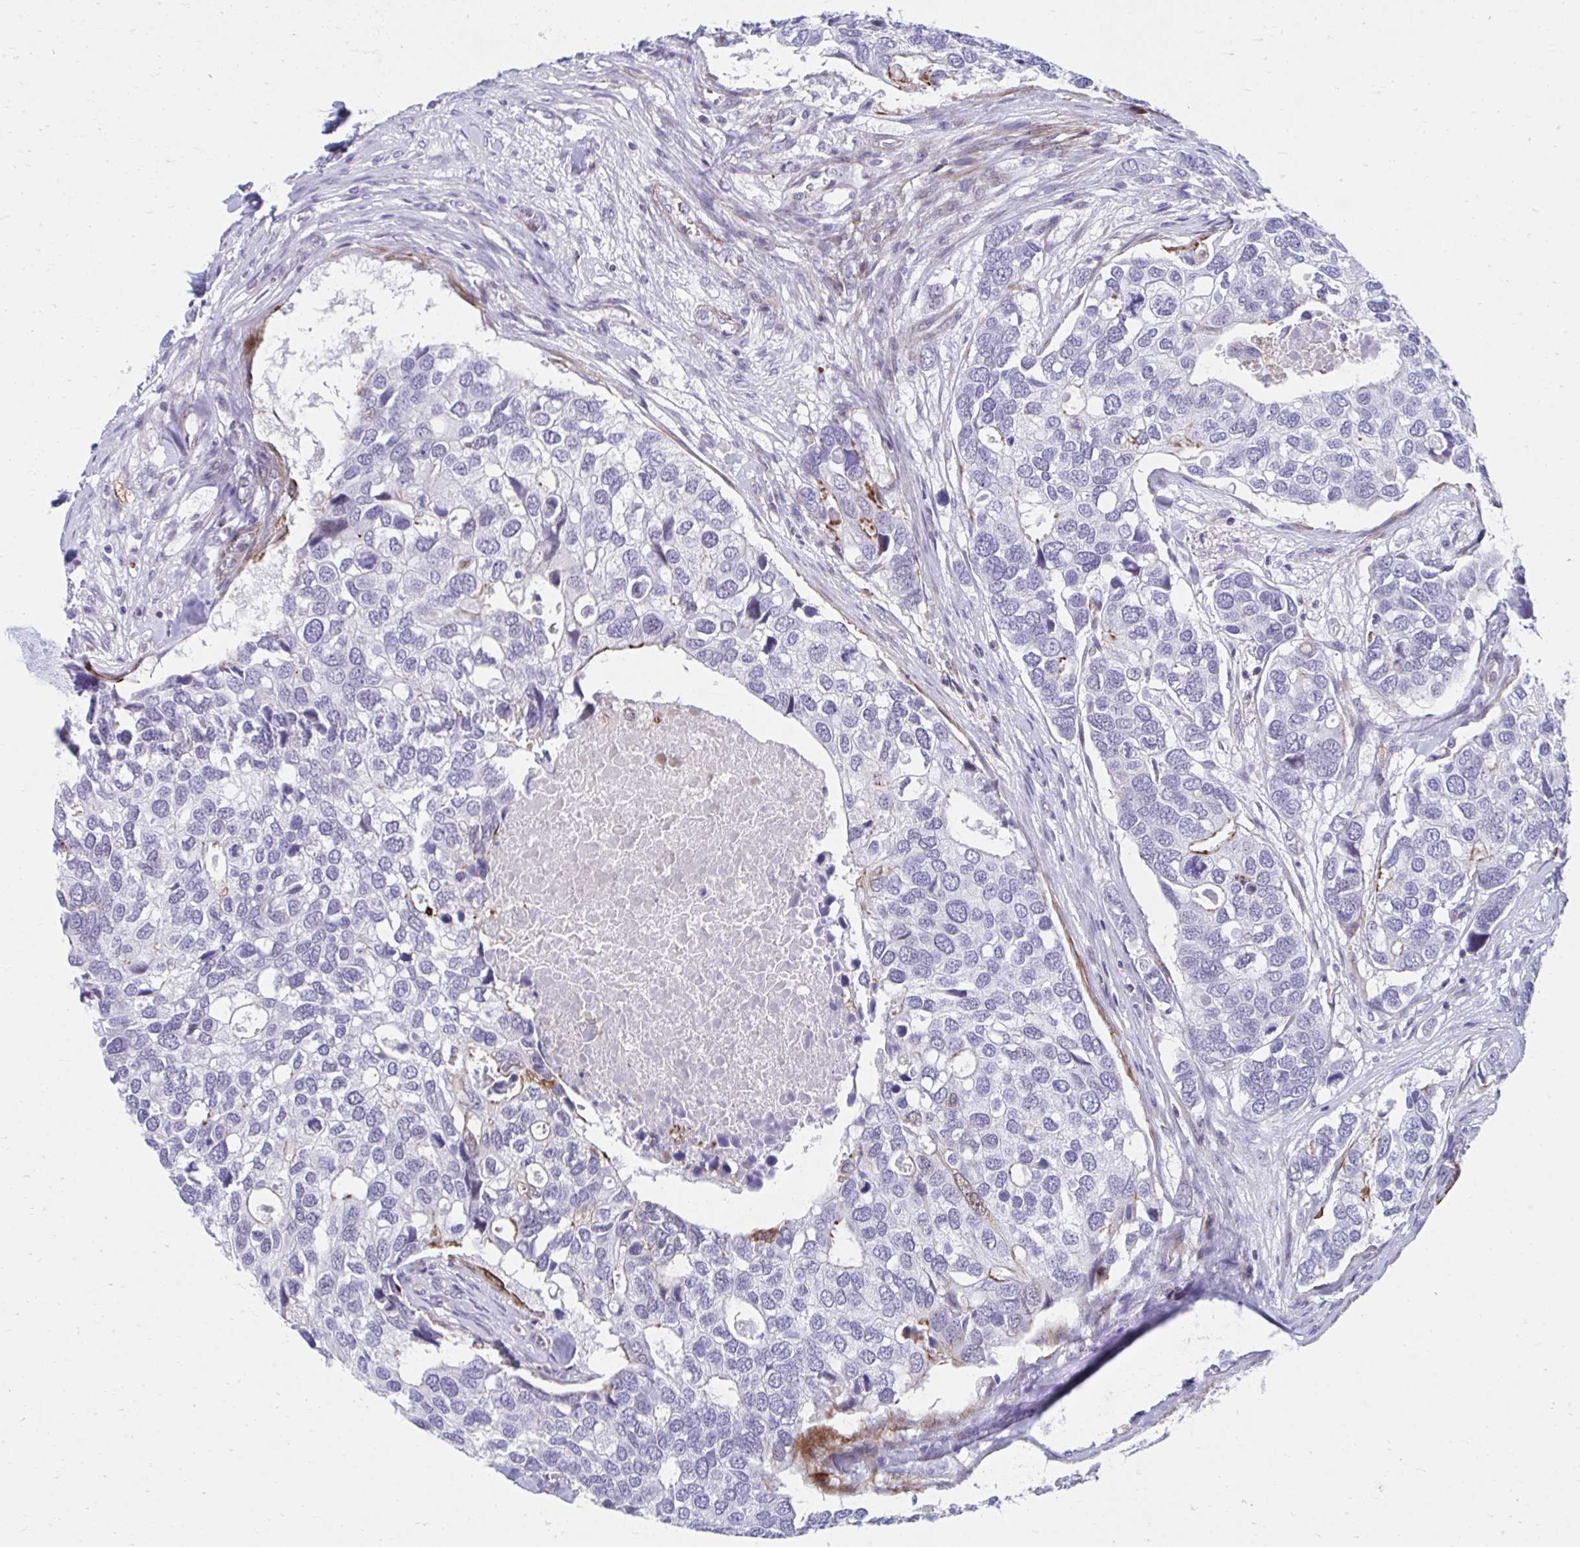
{"staining": {"intensity": "negative", "quantity": "none", "location": "none"}, "tissue": "breast cancer", "cell_type": "Tumor cells", "image_type": "cancer", "snomed": [{"axis": "morphology", "description": "Duct carcinoma"}, {"axis": "topography", "description": "Breast"}], "caption": "High magnification brightfield microscopy of breast intraductal carcinoma stained with DAB (brown) and counterstained with hematoxylin (blue): tumor cells show no significant staining.", "gene": "CSTB", "patient": {"sex": "female", "age": 83}}